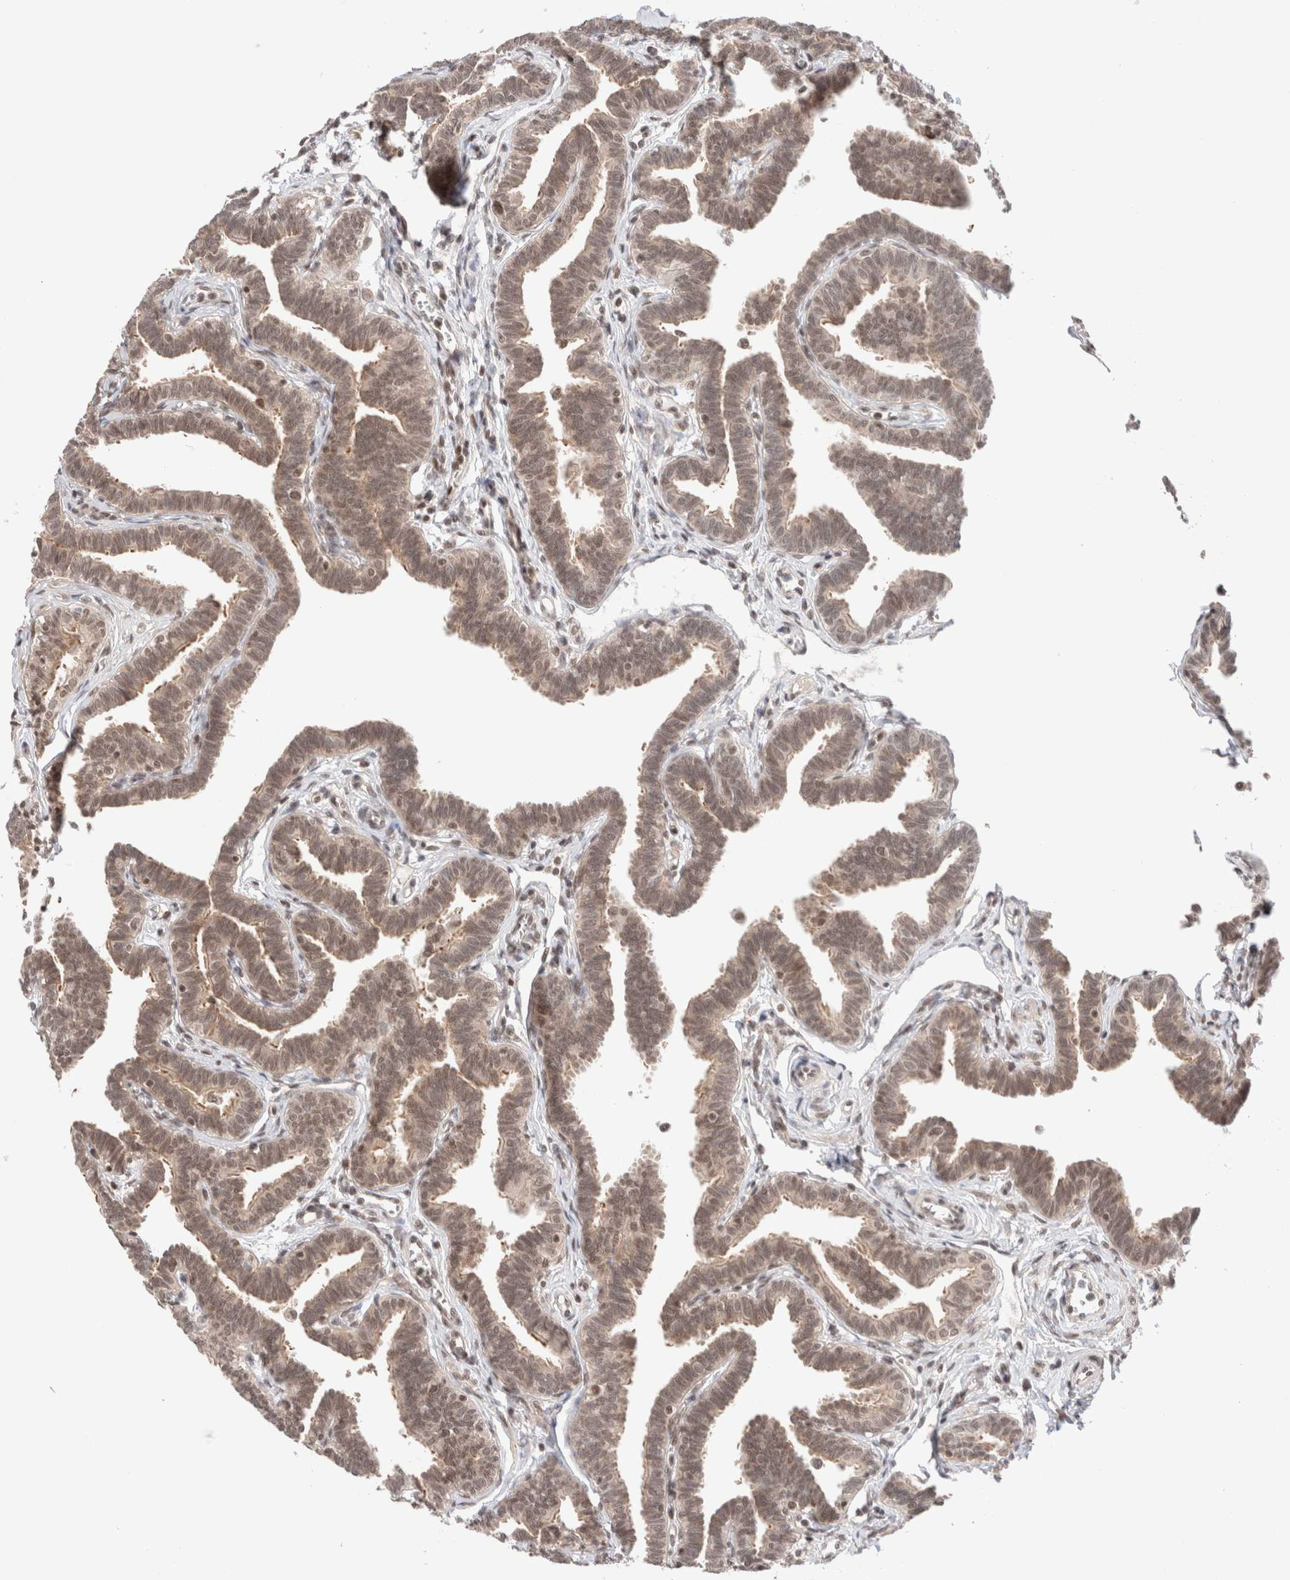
{"staining": {"intensity": "moderate", "quantity": ">75%", "location": "nuclear"}, "tissue": "fallopian tube", "cell_type": "Glandular cells", "image_type": "normal", "snomed": [{"axis": "morphology", "description": "Normal tissue, NOS"}, {"axis": "topography", "description": "Fallopian tube"}, {"axis": "topography", "description": "Ovary"}], "caption": "Immunohistochemistry (IHC) image of unremarkable fallopian tube: human fallopian tube stained using immunohistochemistry reveals medium levels of moderate protein expression localized specifically in the nuclear of glandular cells, appearing as a nuclear brown color.", "gene": "GATAD2A", "patient": {"sex": "female", "age": 23}}